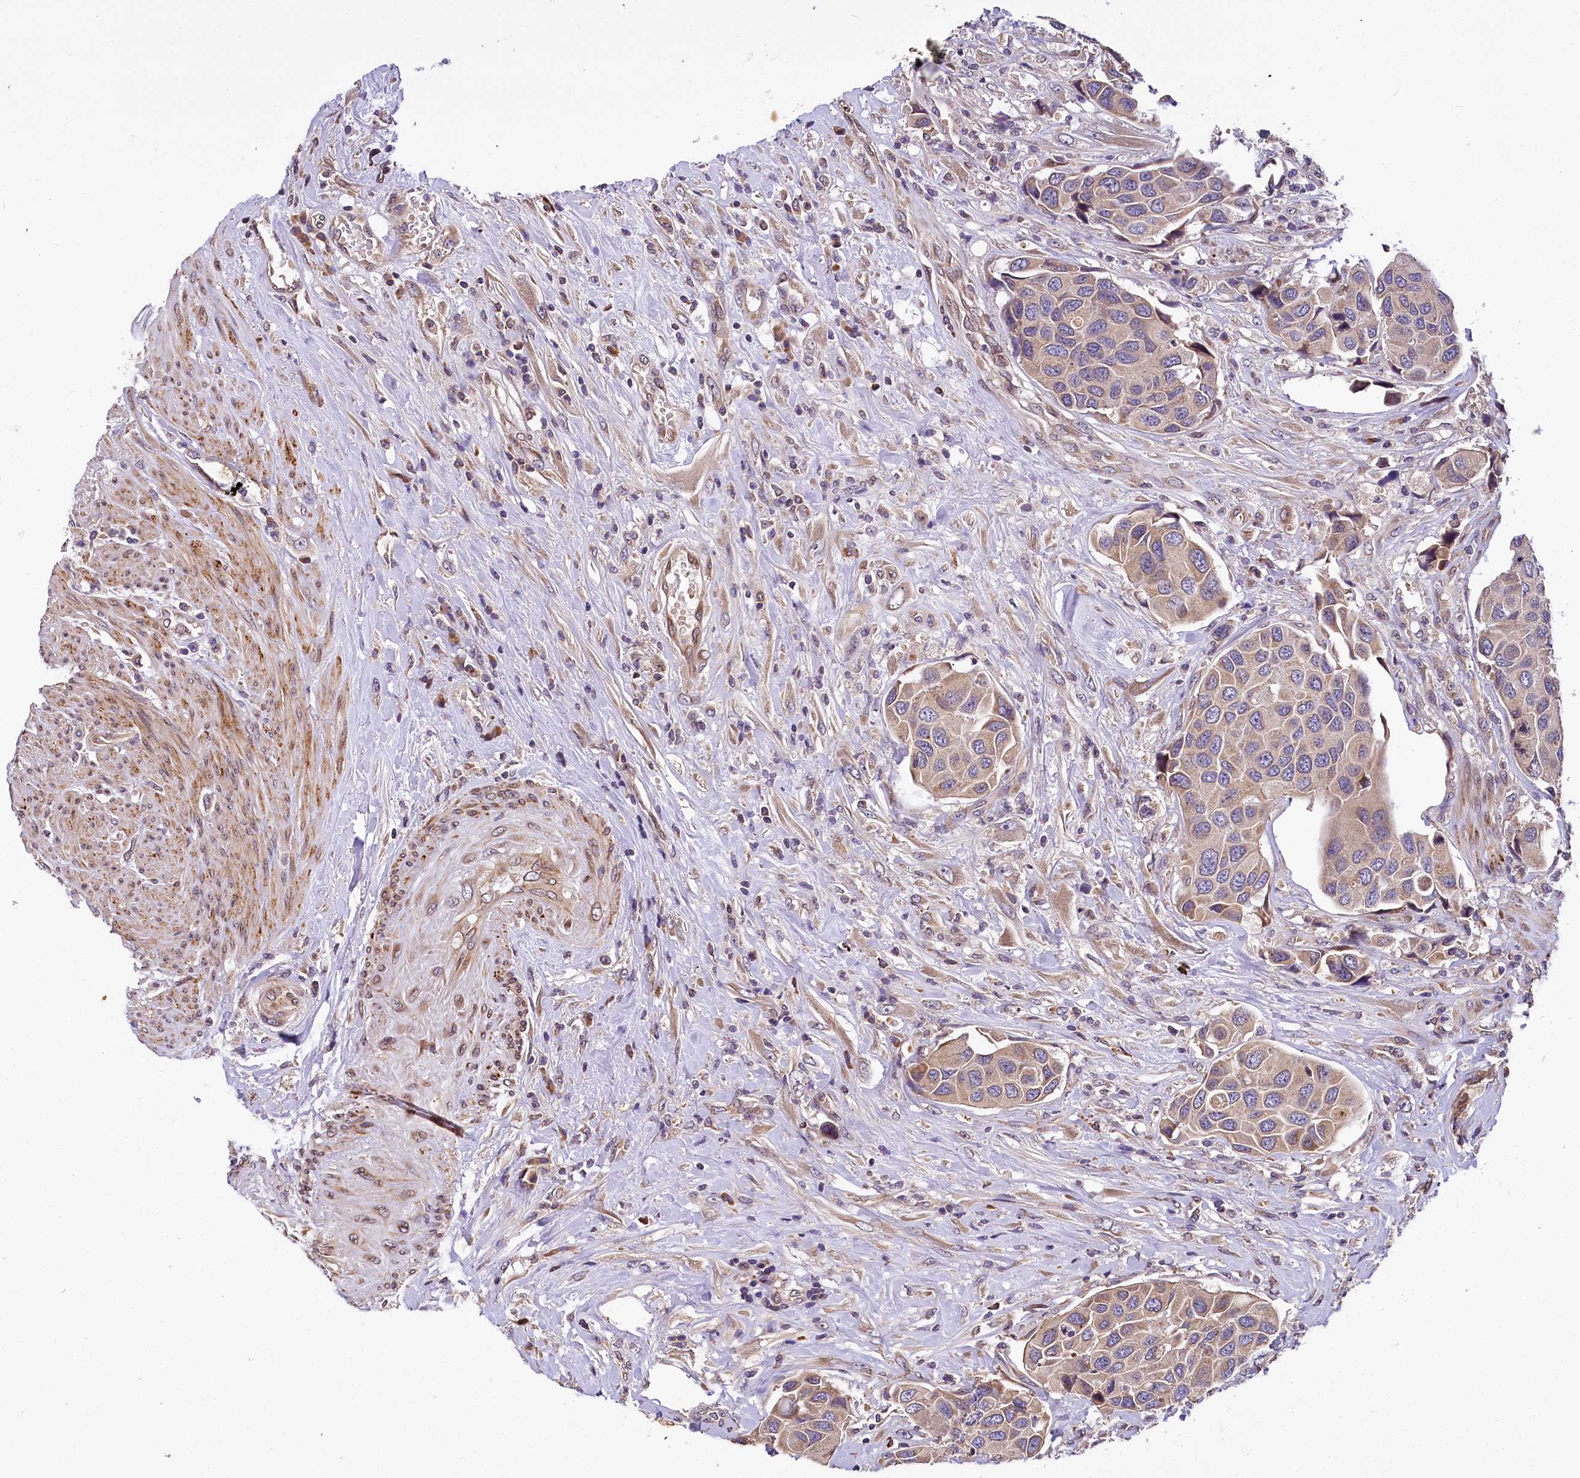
{"staining": {"intensity": "weak", "quantity": ">75%", "location": "cytoplasmic/membranous"}, "tissue": "urothelial cancer", "cell_type": "Tumor cells", "image_type": "cancer", "snomed": [{"axis": "morphology", "description": "Urothelial carcinoma, High grade"}, {"axis": "topography", "description": "Urinary bladder"}], "caption": "This is a photomicrograph of immunohistochemistry (IHC) staining of urothelial cancer, which shows weak staining in the cytoplasmic/membranous of tumor cells.", "gene": "SUPV3L1", "patient": {"sex": "male", "age": 74}}